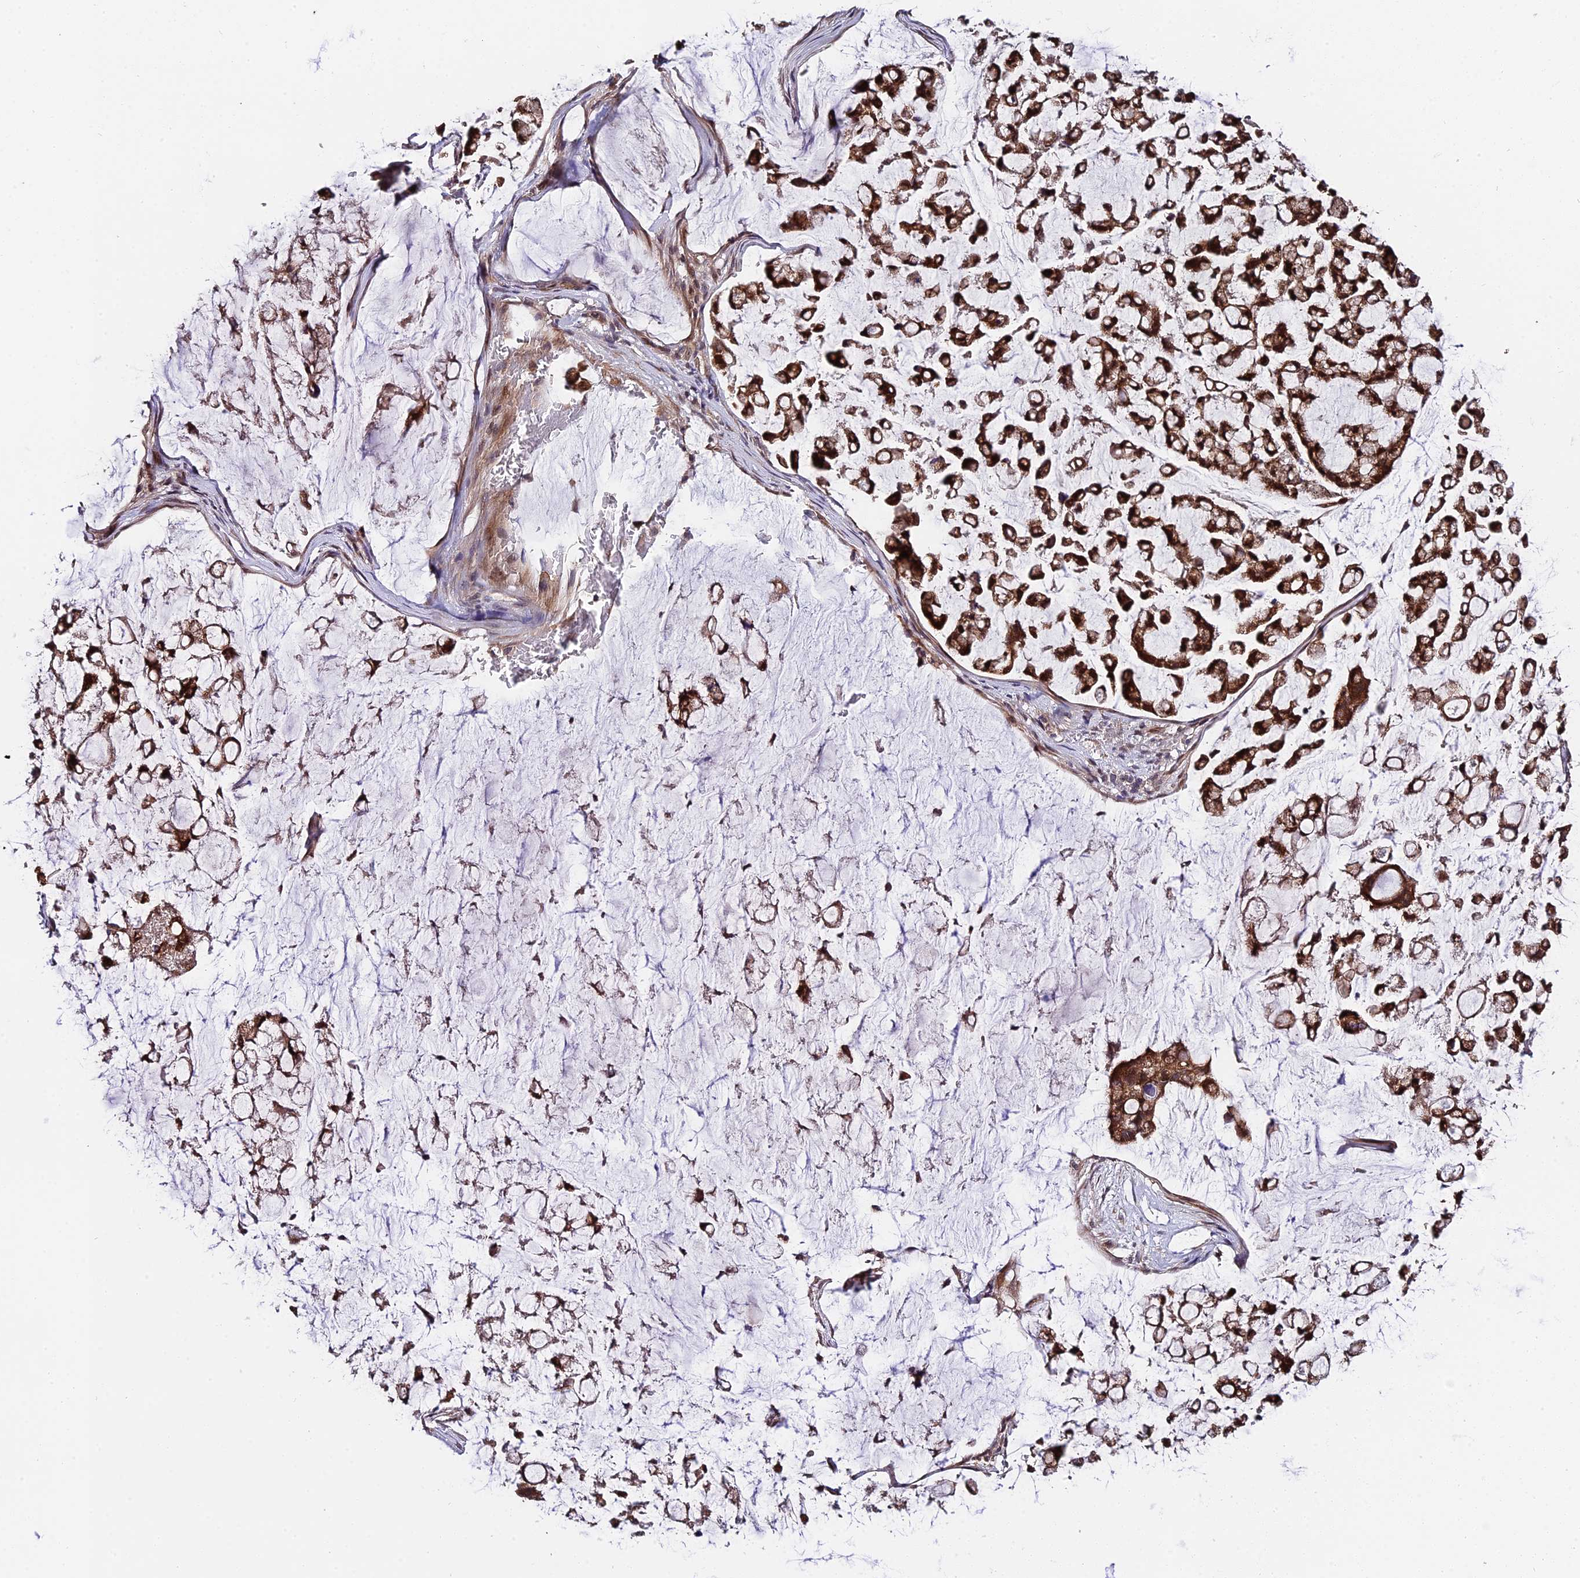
{"staining": {"intensity": "strong", "quantity": ">75%", "location": "cytoplasmic/membranous"}, "tissue": "stomach cancer", "cell_type": "Tumor cells", "image_type": "cancer", "snomed": [{"axis": "morphology", "description": "Adenocarcinoma, NOS"}, {"axis": "topography", "description": "Stomach, lower"}], "caption": "Stomach cancer (adenocarcinoma) stained with DAB (3,3'-diaminobenzidine) IHC exhibits high levels of strong cytoplasmic/membranous expression in approximately >75% of tumor cells.", "gene": "TRMT1", "patient": {"sex": "male", "age": 67}}